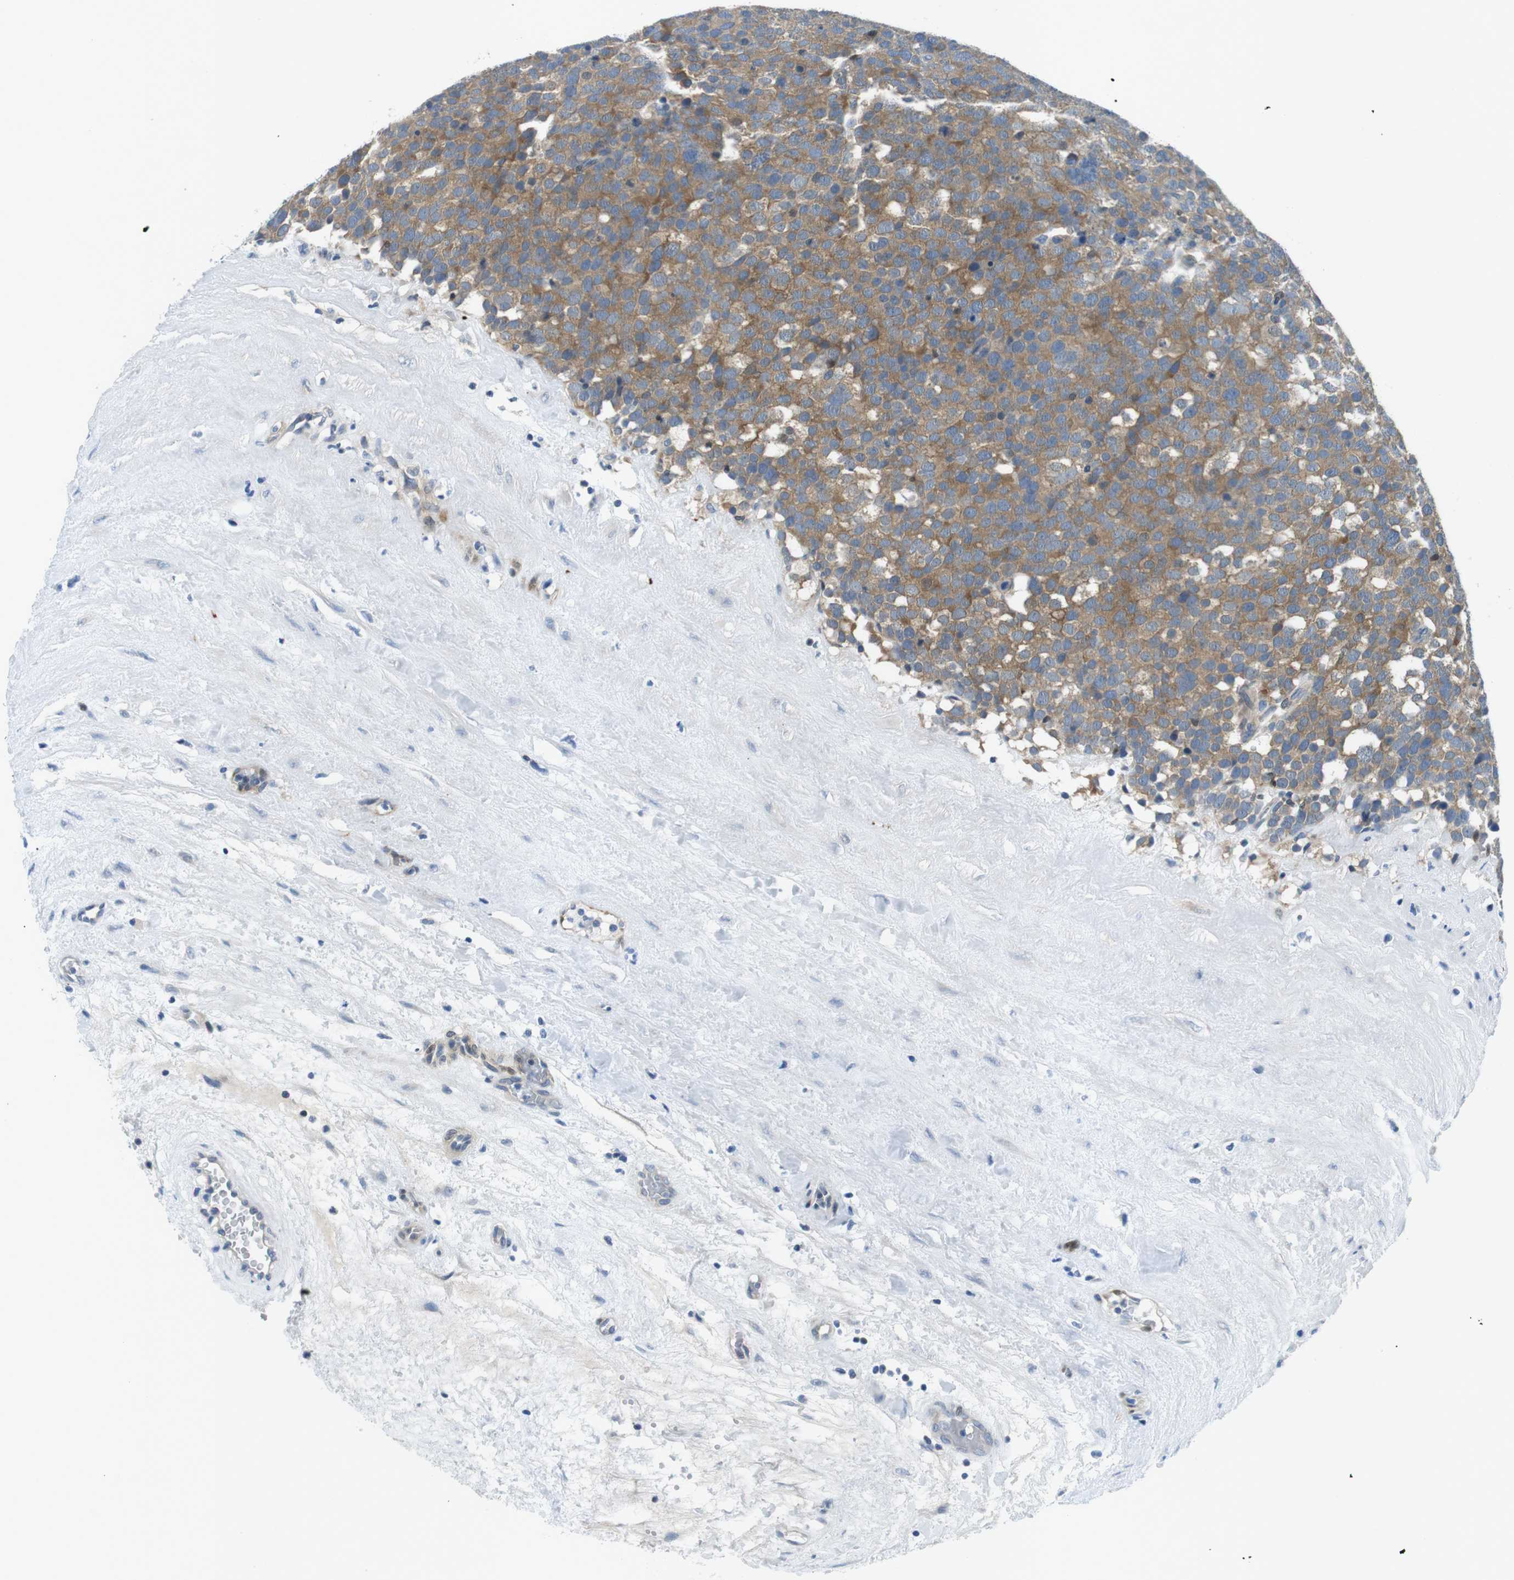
{"staining": {"intensity": "moderate", "quantity": ">75%", "location": "cytoplasmic/membranous"}, "tissue": "testis cancer", "cell_type": "Tumor cells", "image_type": "cancer", "snomed": [{"axis": "morphology", "description": "Seminoma, NOS"}, {"axis": "topography", "description": "Testis"}], "caption": "DAB immunohistochemical staining of human seminoma (testis) demonstrates moderate cytoplasmic/membranous protein expression in approximately >75% of tumor cells. The protein is shown in brown color, while the nuclei are stained blue.", "gene": "PHLDA1", "patient": {"sex": "male", "age": 71}}